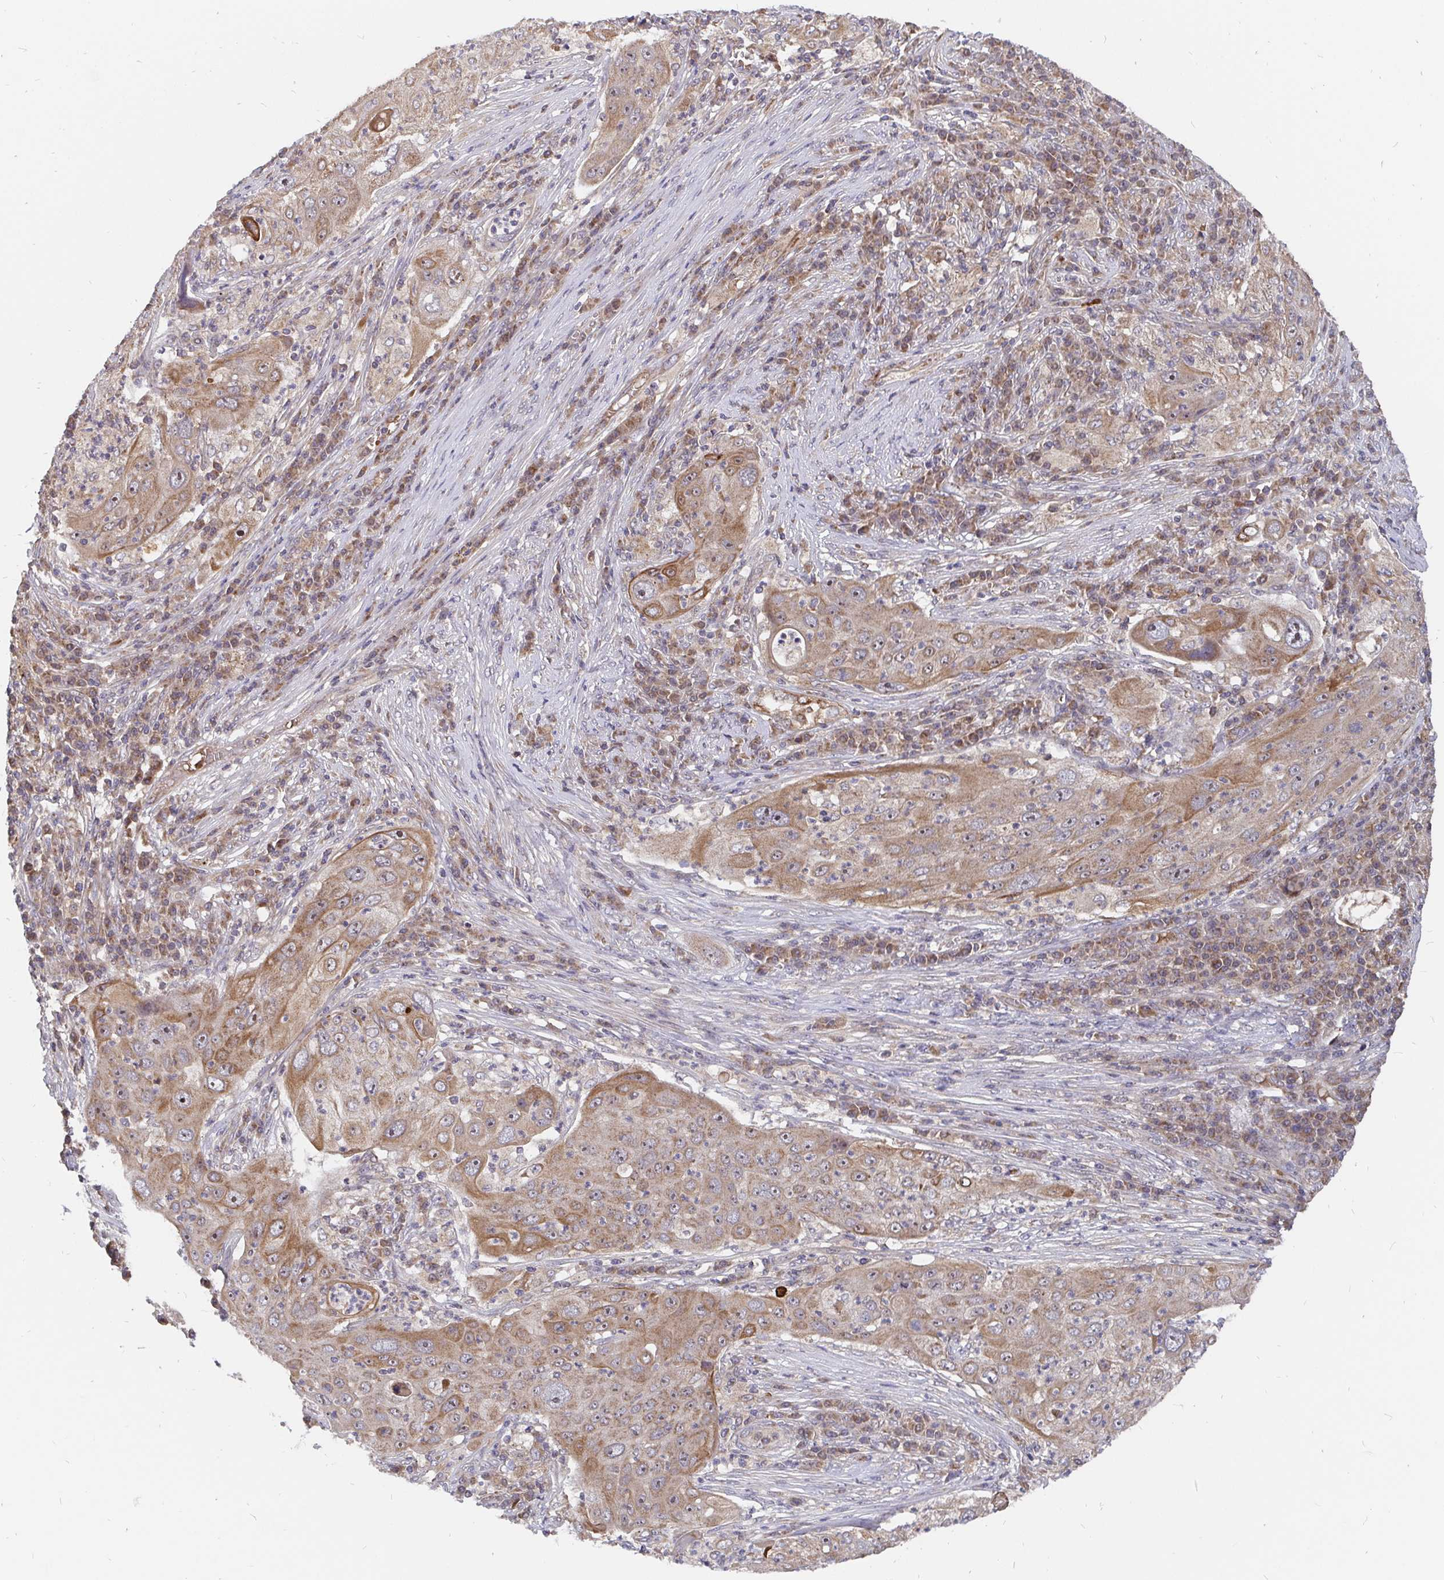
{"staining": {"intensity": "moderate", "quantity": ">75%", "location": "cytoplasmic/membranous"}, "tissue": "lung cancer", "cell_type": "Tumor cells", "image_type": "cancer", "snomed": [{"axis": "morphology", "description": "Squamous cell carcinoma, NOS"}, {"axis": "topography", "description": "Lung"}], "caption": "A high-resolution image shows immunohistochemistry (IHC) staining of lung cancer (squamous cell carcinoma), which reveals moderate cytoplasmic/membranous positivity in about >75% of tumor cells.", "gene": "PDF", "patient": {"sex": "female", "age": 59}}